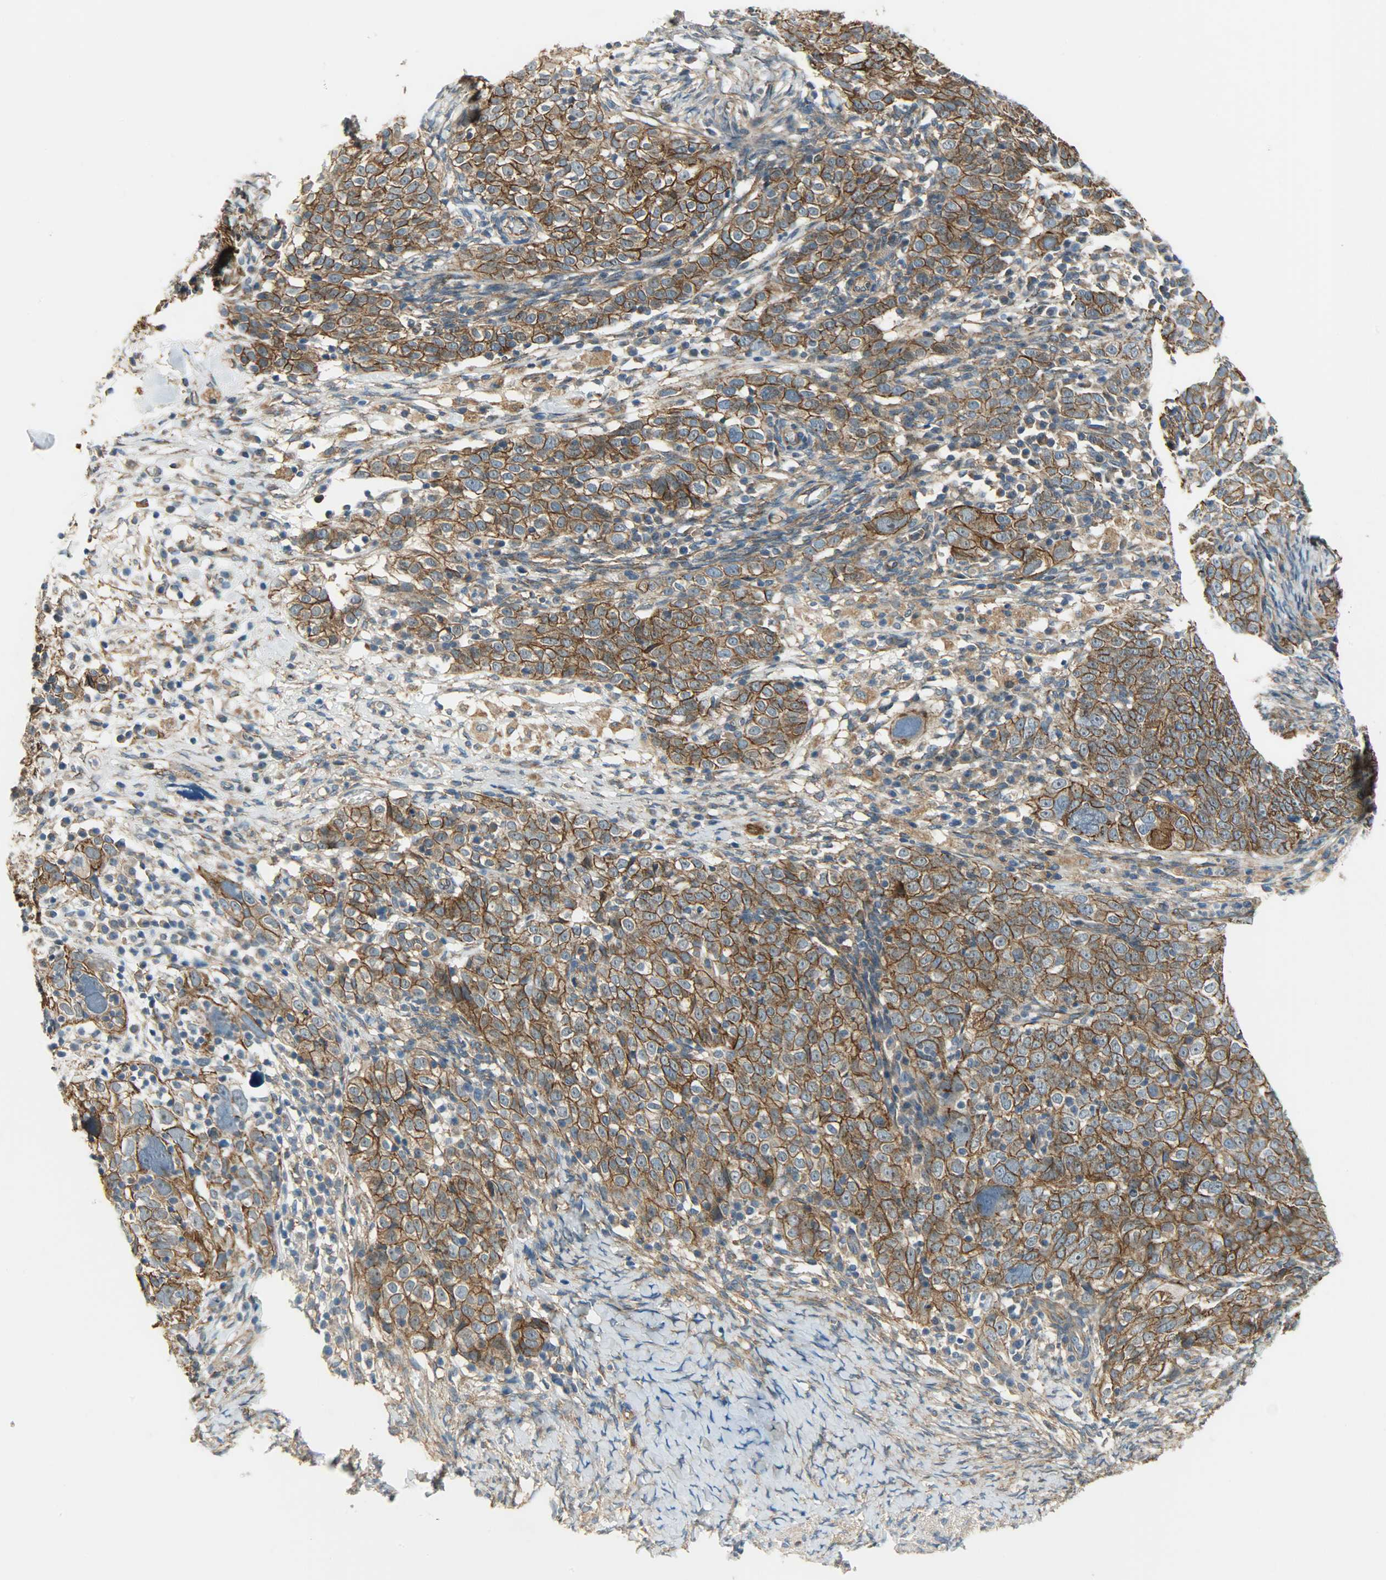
{"staining": {"intensity": "moderate", "quantity": ">75%", "location": "cytoplasmic/membranous"}, "tissue": "ovarian cancer", "cell_type": "Tumor cells", "image_type": "cancer", "snomed": [{"axis": "morphology", "description": "Normal tissue, NOS"}, {"axis": "morphology", "description": "Cystadenocarcinoma, serous, NOS"}, {"axis": "topography", "description": "Ovary"}], "caption": "Ovarian cancer stained for a protein (brown) shows moderate cytoplasmic/membranous positive staining in approximately >75% of tumor cells.", "gene": "KIAA1217", "patient": {"sex": "female", "age": 62}}